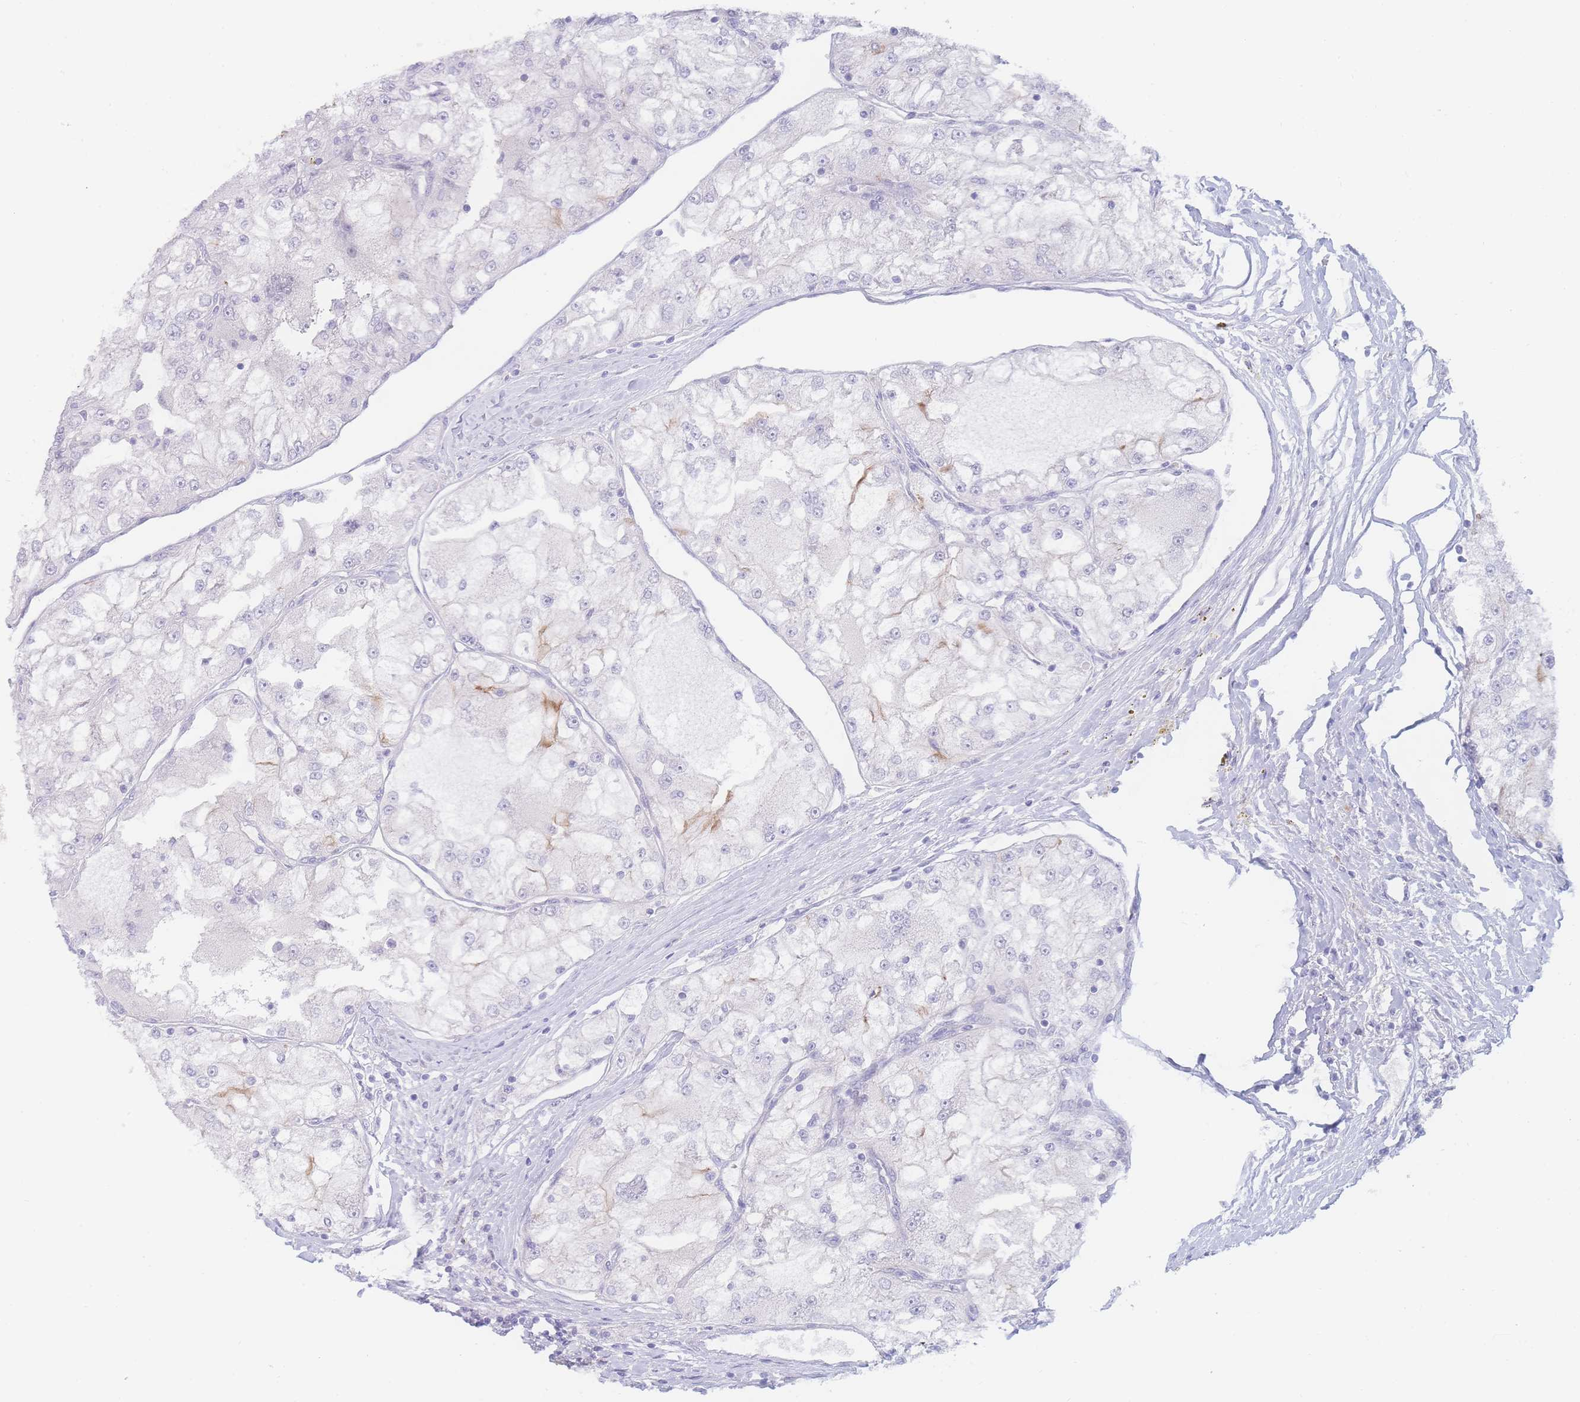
{"staining": {"intensity": "negative", "quantity": "none", "location": "none"}, "tissue": "renal cancer", "cell_type": "Tumor cells", "image_type": "cancer", "snomed": [{"axis": "morphology", "description": "Adenocarcinoma, NOS"}, {"axis": "topography", "description": "Kidney"}], "caption": "IHC image of neoplastic tissue: human renal cancer stained with DAB (3,3'-diaminobenzidine) demonstrates no significant protein staining in tumor cells.", "gene": "PRSS22", "patient": {"sex": "female", "age": 72}}